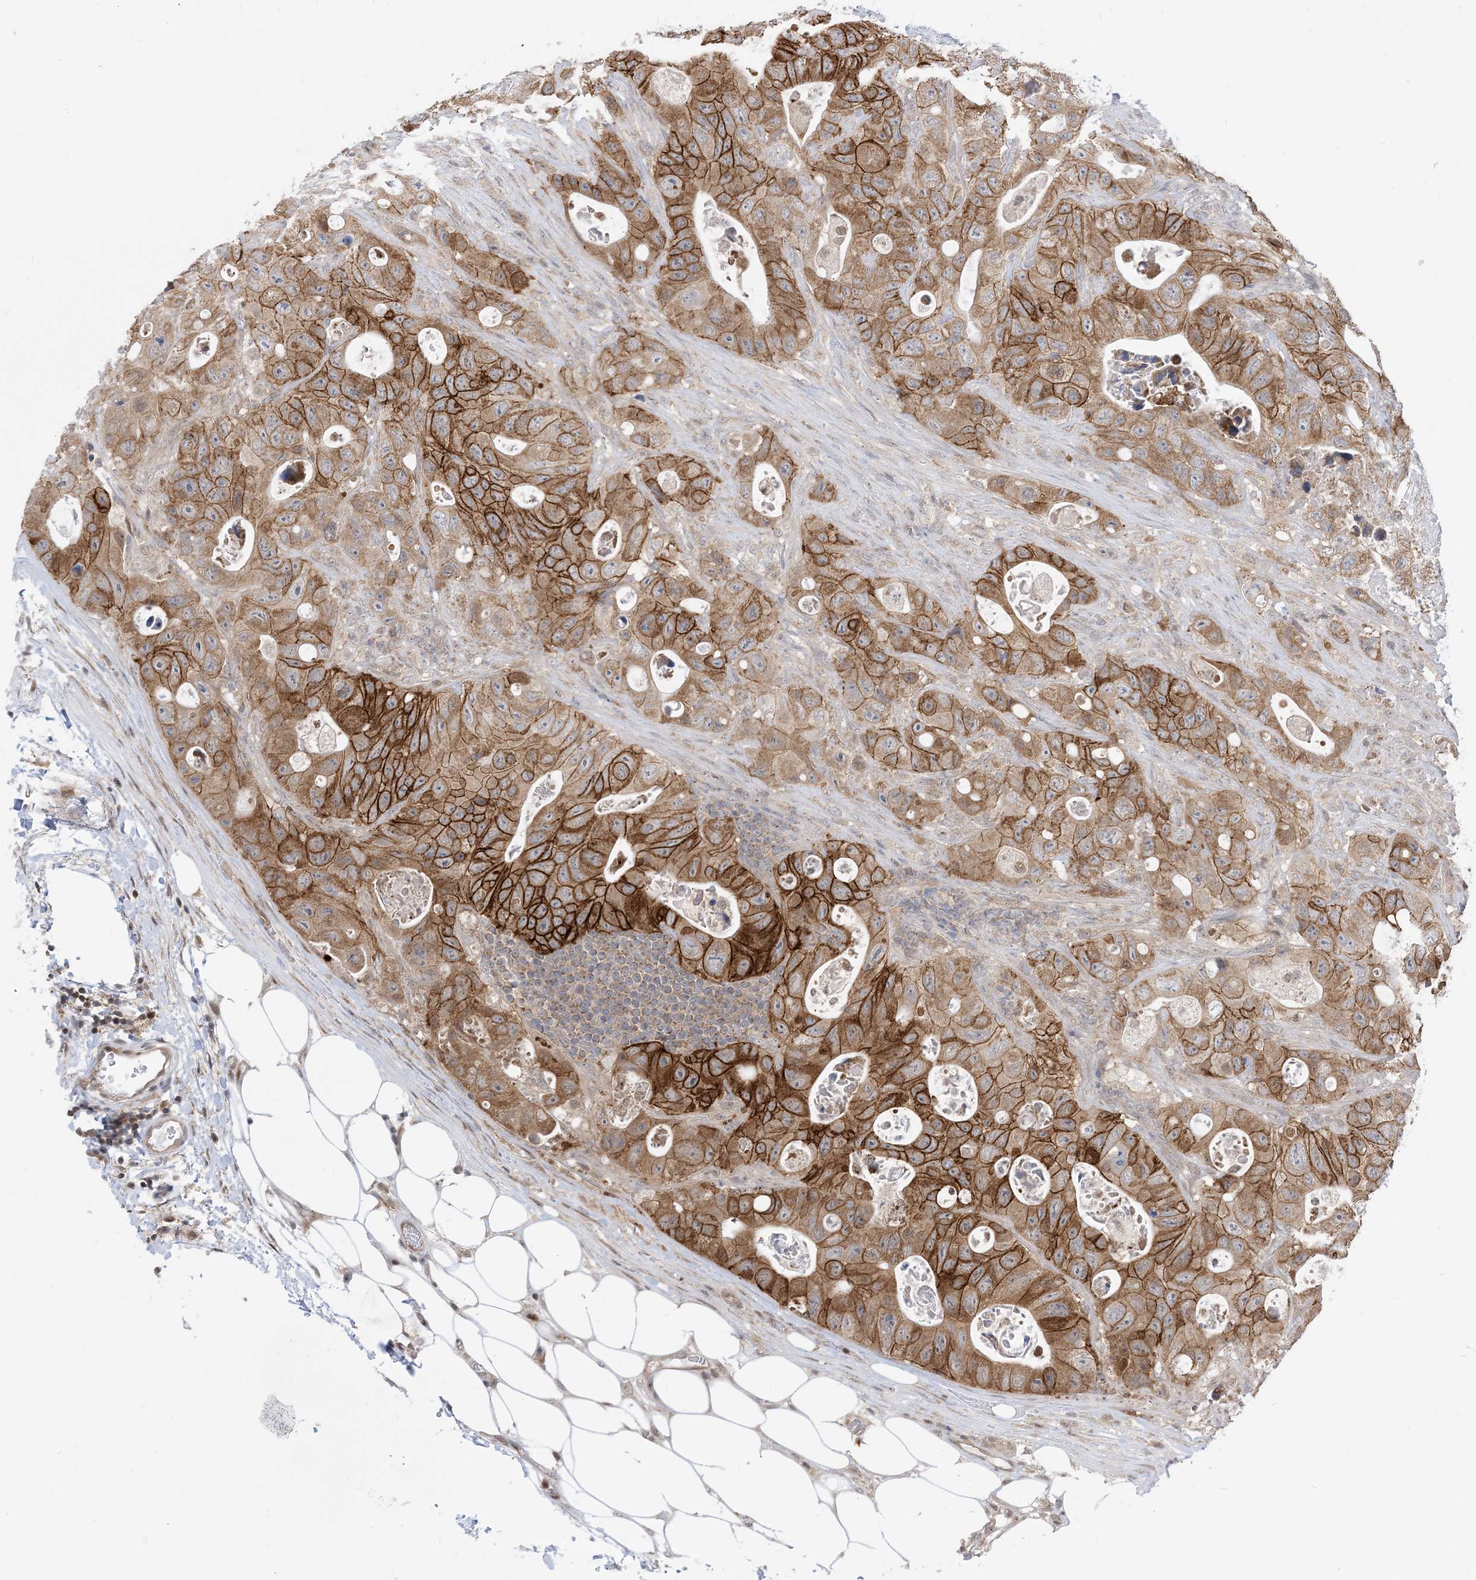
{"staining": {"intensity": "strong", "quantity": ">75%", "location": "cytoplasmic/membranous"}, "tissue": "colorectal cancer", "cell_type": "Tumor cells", "image_type": "cancer", "snomed": [{"axis": "morphology", "description": "Adenocarcinoma, NOS"}, {"axis": "topography", "description": "Colon"}], "caption": "Adenocarcinoma (colorectal) tissue exhibits strong cytoplasmic/membranous positivity in about >75% of tumor cells, visualized by immunohistochemistry.", "gene": "CASP4", "patient": {"sex": "female", "age": 46}}